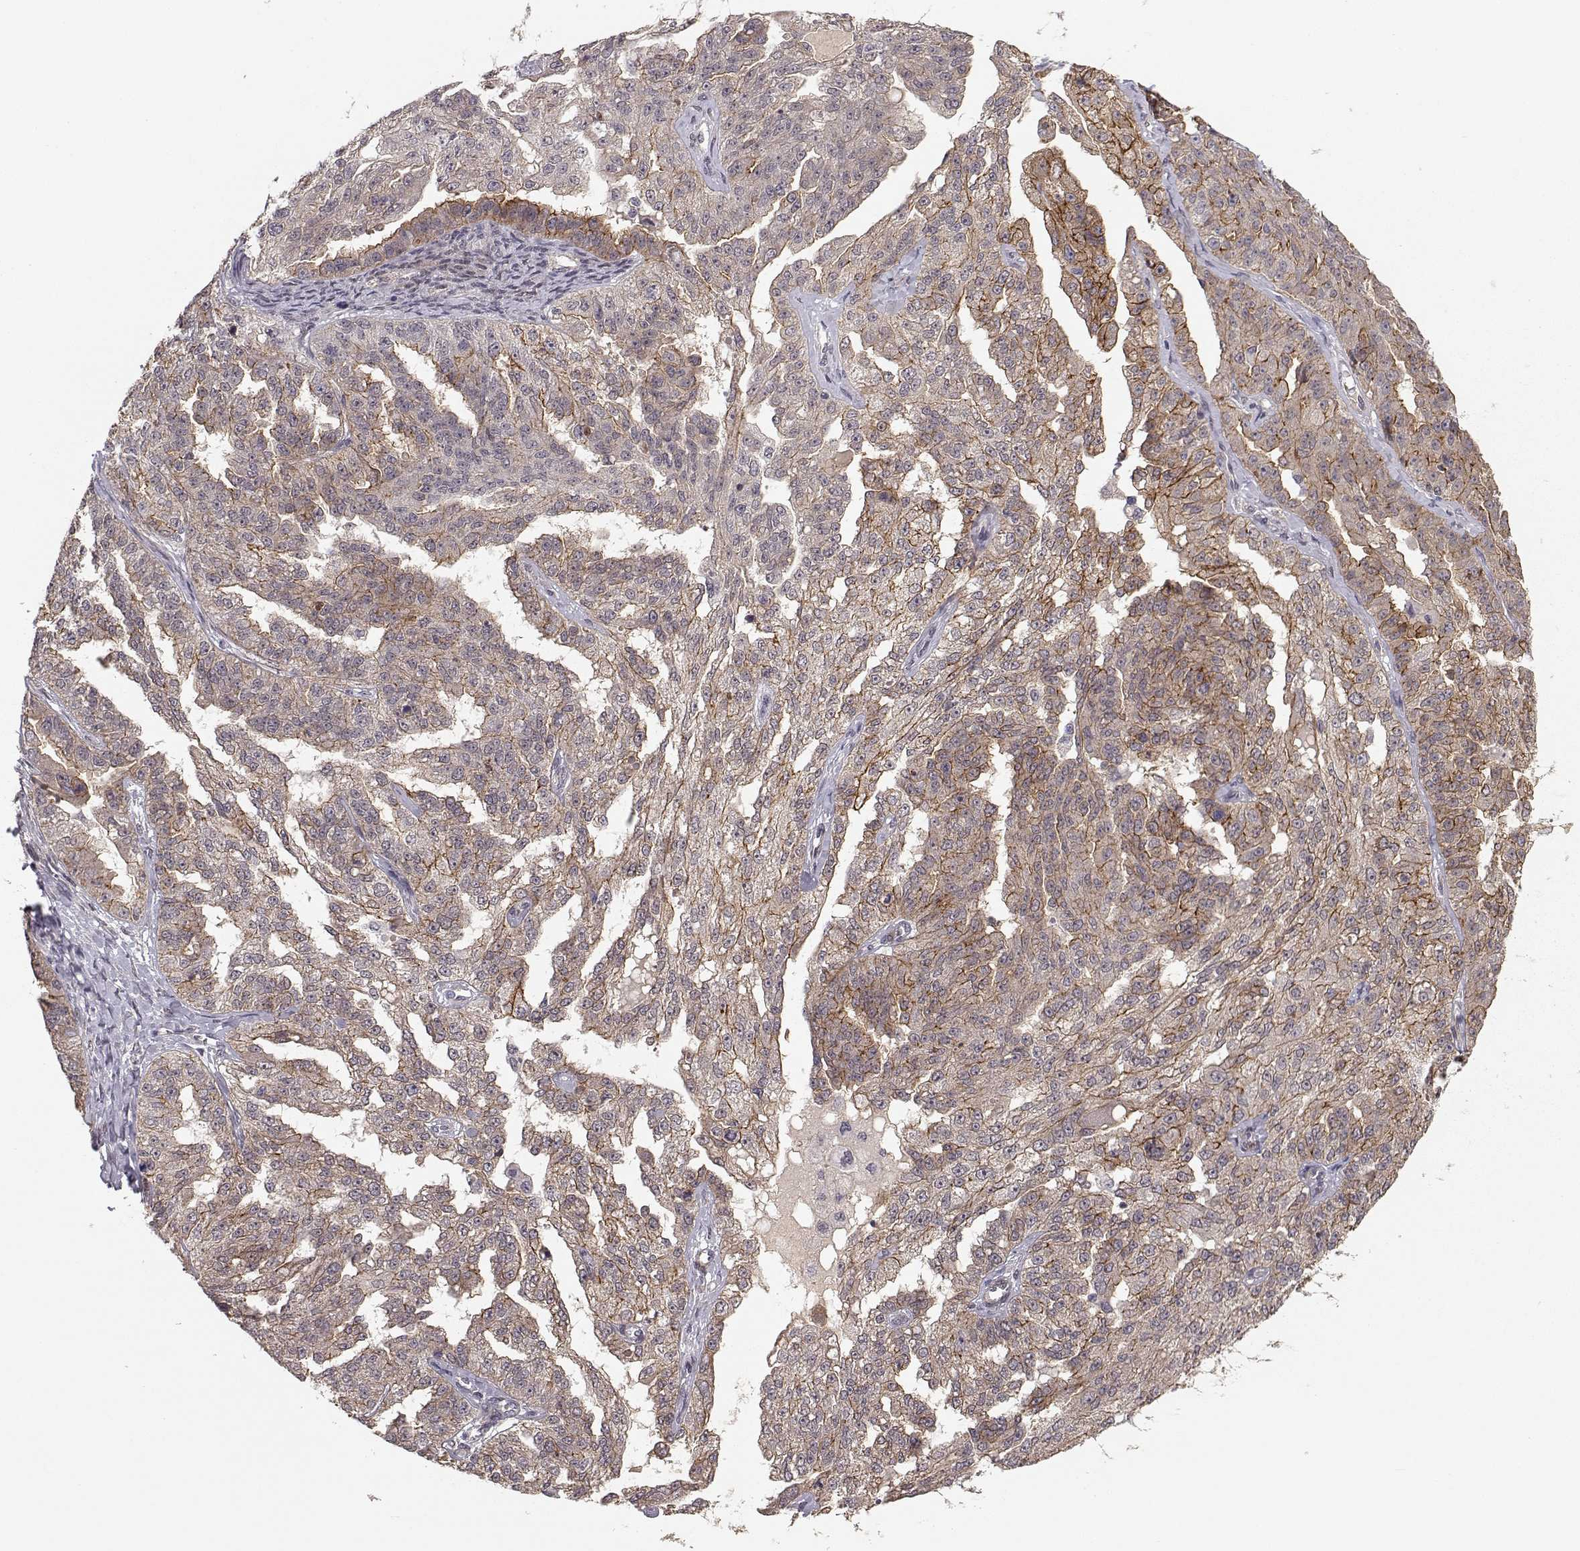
{"staining": {"intensity": "moderate", "quantity": "25%-75%", "location": "cytoplasmic/membranous"}, "tissue": "ovarian cancer", "cell_type": "Tumor cells", "image_type": "cancer", "snomed": [{"axis": "morphology", "description": "Cystadenocarcinoma, serous, NOS"}, {"axis": "topography", "description": "Ovary"}], "caption": "Protein staining of ovarian cancer (serous cystadenocarcinoma) tissue exhibits moderate cytoplasmic/membranous staining in about 25%-75% of tumor cells.", "gene": "PLEKHG3", "patient": {"sex": "female", "age": 58}}